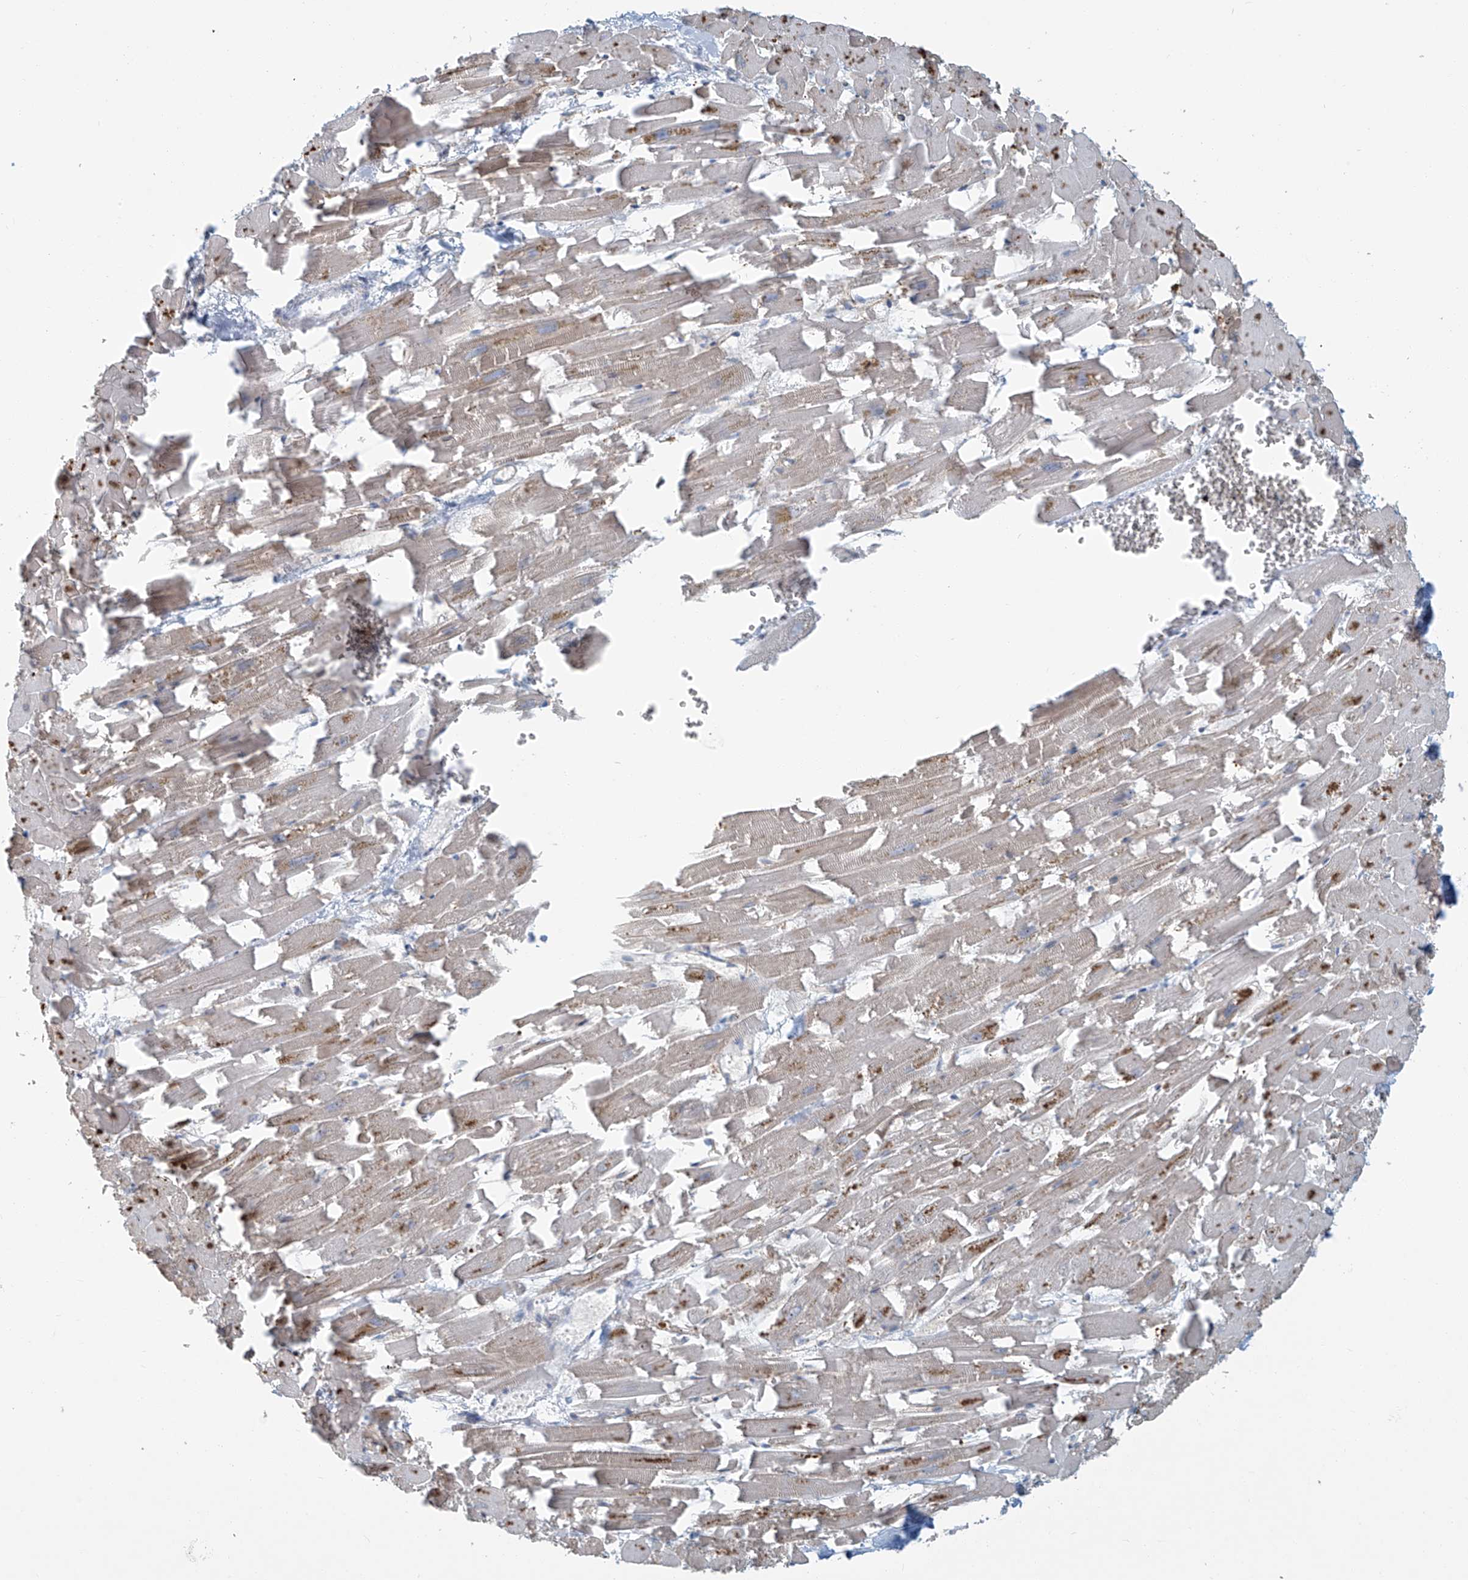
{"staining": {"intensity": "moderate", "quantity": "<25%", "location": "cytoplasmic/membranous"}, "tissue": "heart muscle", "cell_type": "Cardiomyocytes", "image_type": "normal", "snomed": [{"axis": "morphology", "description": "Normal tissue, NOS"}, {"axis": "topography", "description": "Heart"}], "caption": "IHC of unremarkable human heart muscle displays low levels of moderate cytoplasmic/membranous staining in about <25% of cardiomyocytes.", "gene": "ENSG00000257390", "patient": {"sex": "female", "age": 64}}